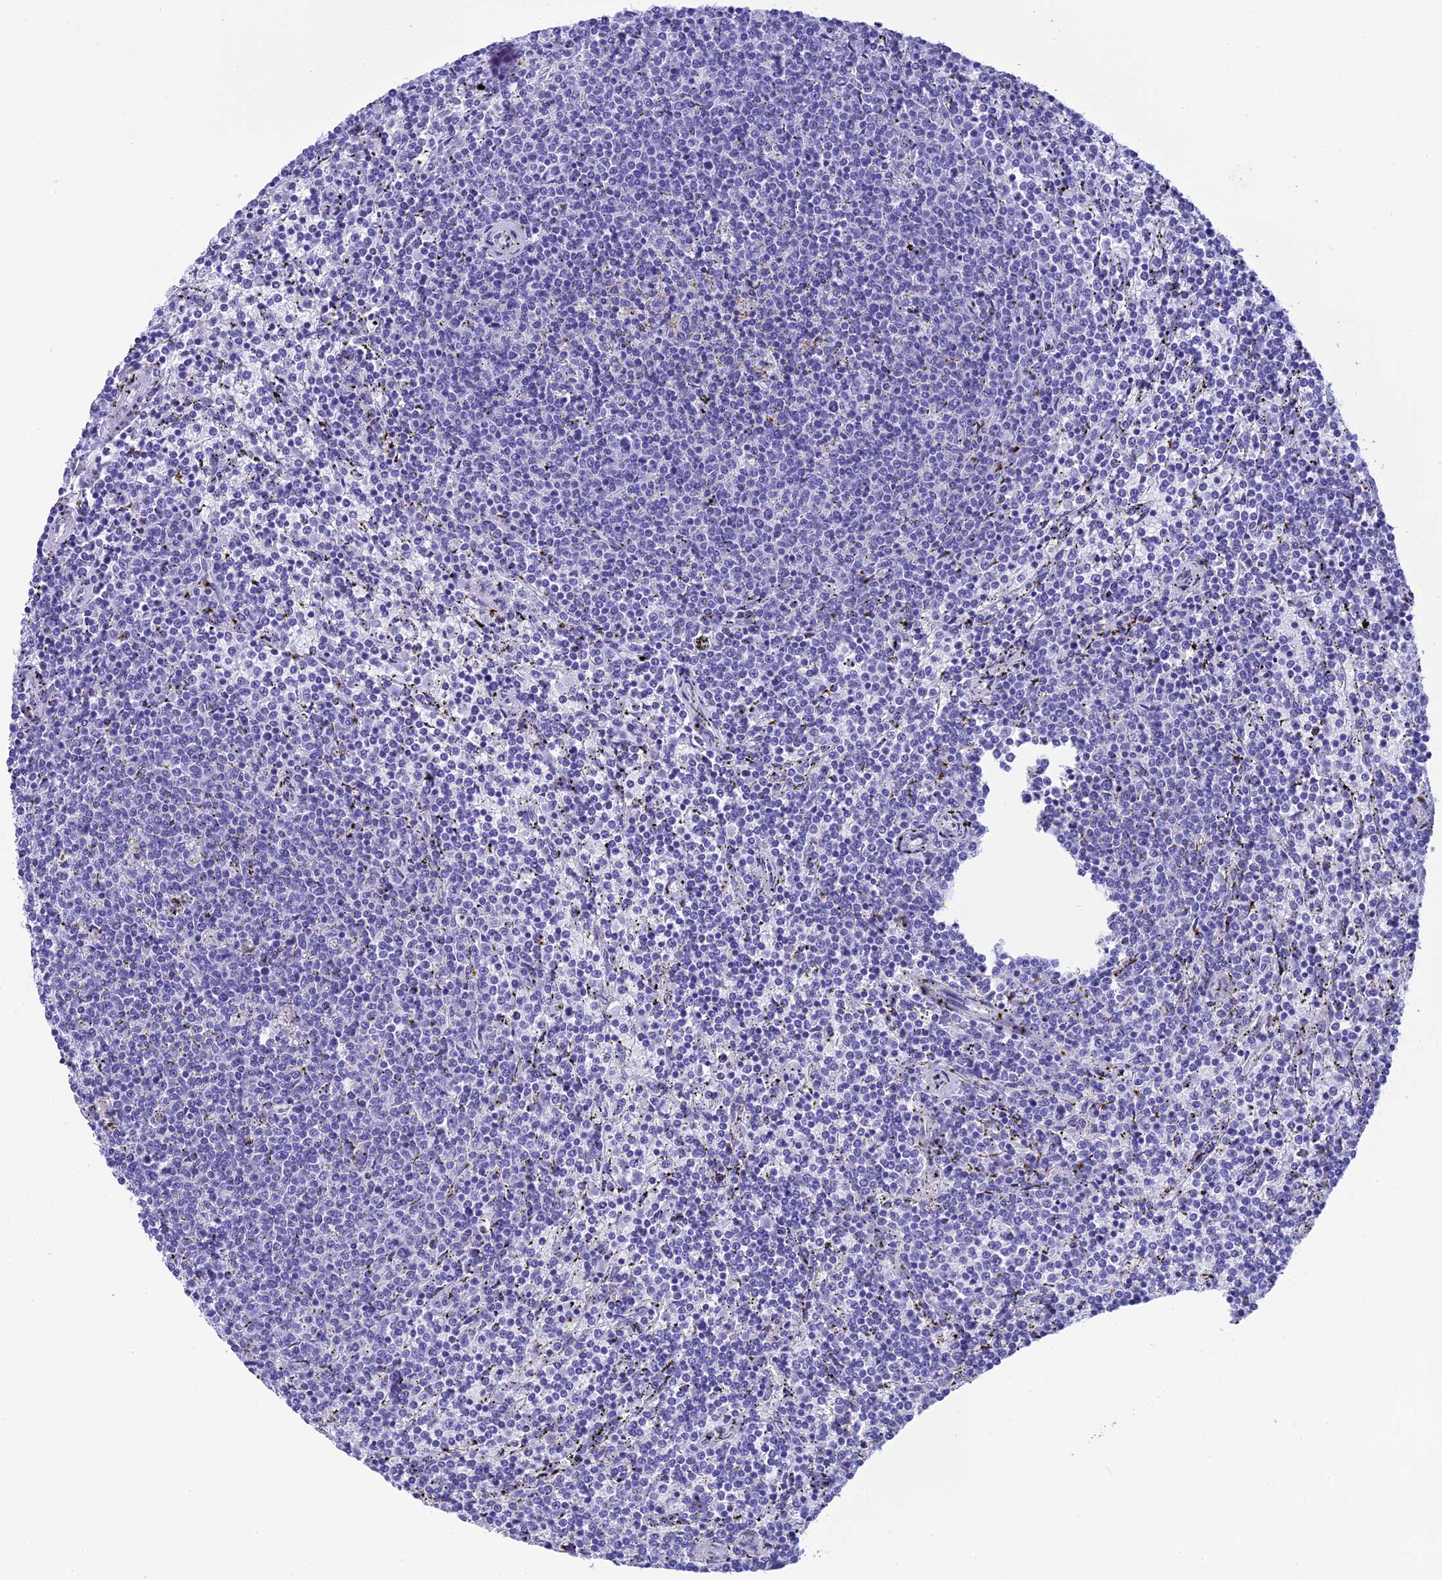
{"staining": {"intensity": "negative", "quantity": "none", "location": "none"}, "tissue": "lymphoma", "cell_type": "Tumor cells", "image_type": "cancer", "snomed": [{"axis": "morphology", "description": "Malignant lymphoma, non-Hodgkin's type, Low grade"}, {"axis": "topography", "description": "Spleen"}], "caption": "This photomicrograph is of lymphoma stained with IHC to label a protein in brown with the nuclei are counter-stained blue. There is no expression in tumor cells.", "gene": "KDELR3", "patient": {"sex": "female", "age": 50}}